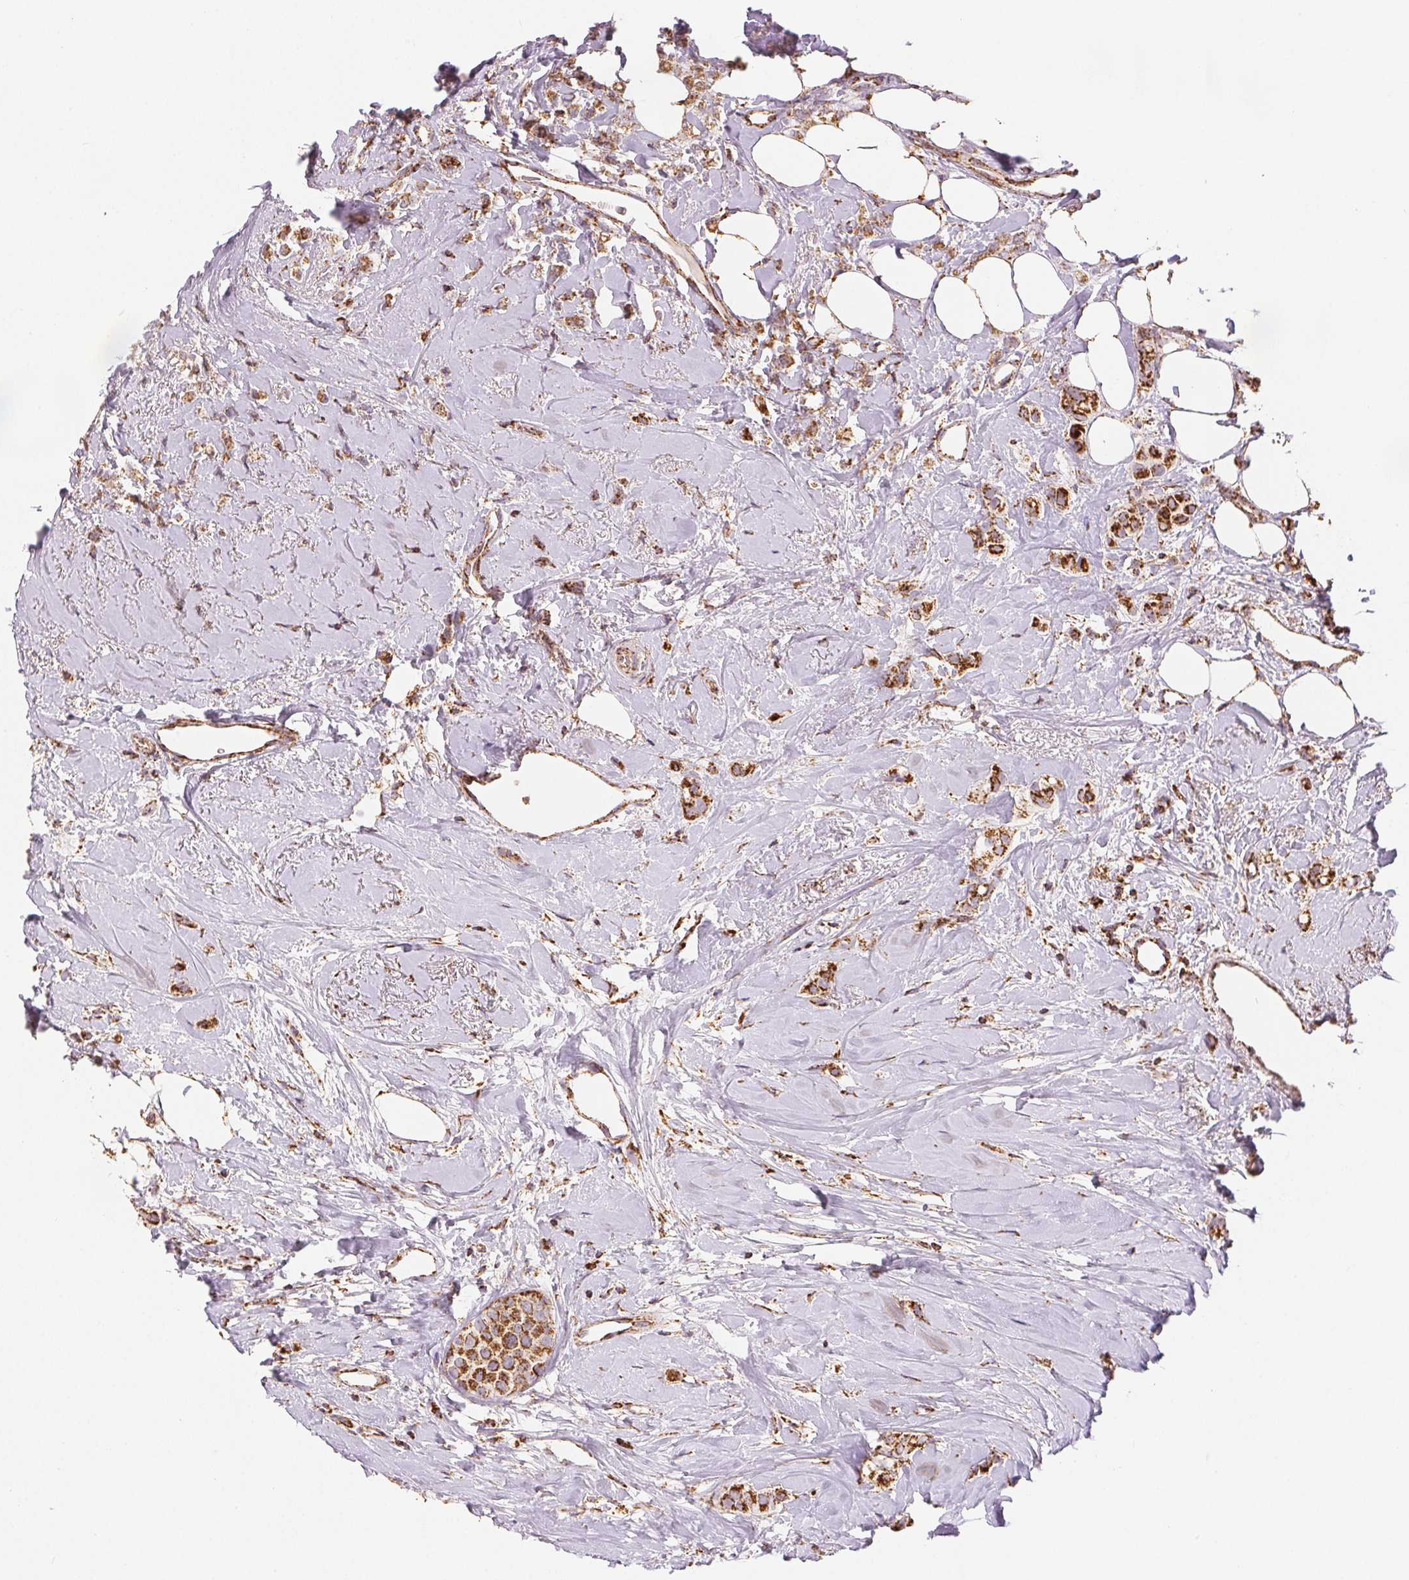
{"staining": {"intensity": "strong", "quantity": ">75%", "location": "cytoplasmic/membranous"}, "tissue": "breast cancer", "cell_type": "Tumor cells", "image_type": "cancer", "snomed": [{"axis": "morphology", "description": "Lobular carcinoma"}, {"axis": "topography", "description": "Breast"}], "caption": "An immunohistochemistry (IHC) micrograph of neoplastic tissue is shown. Protein staining in brown labels strong cytoplasmic/membranous positivity in lobular carcinoma (breast) within tumor cells.", "gene": "SDHB", "patient": {"sex": "female", "age": 66}}